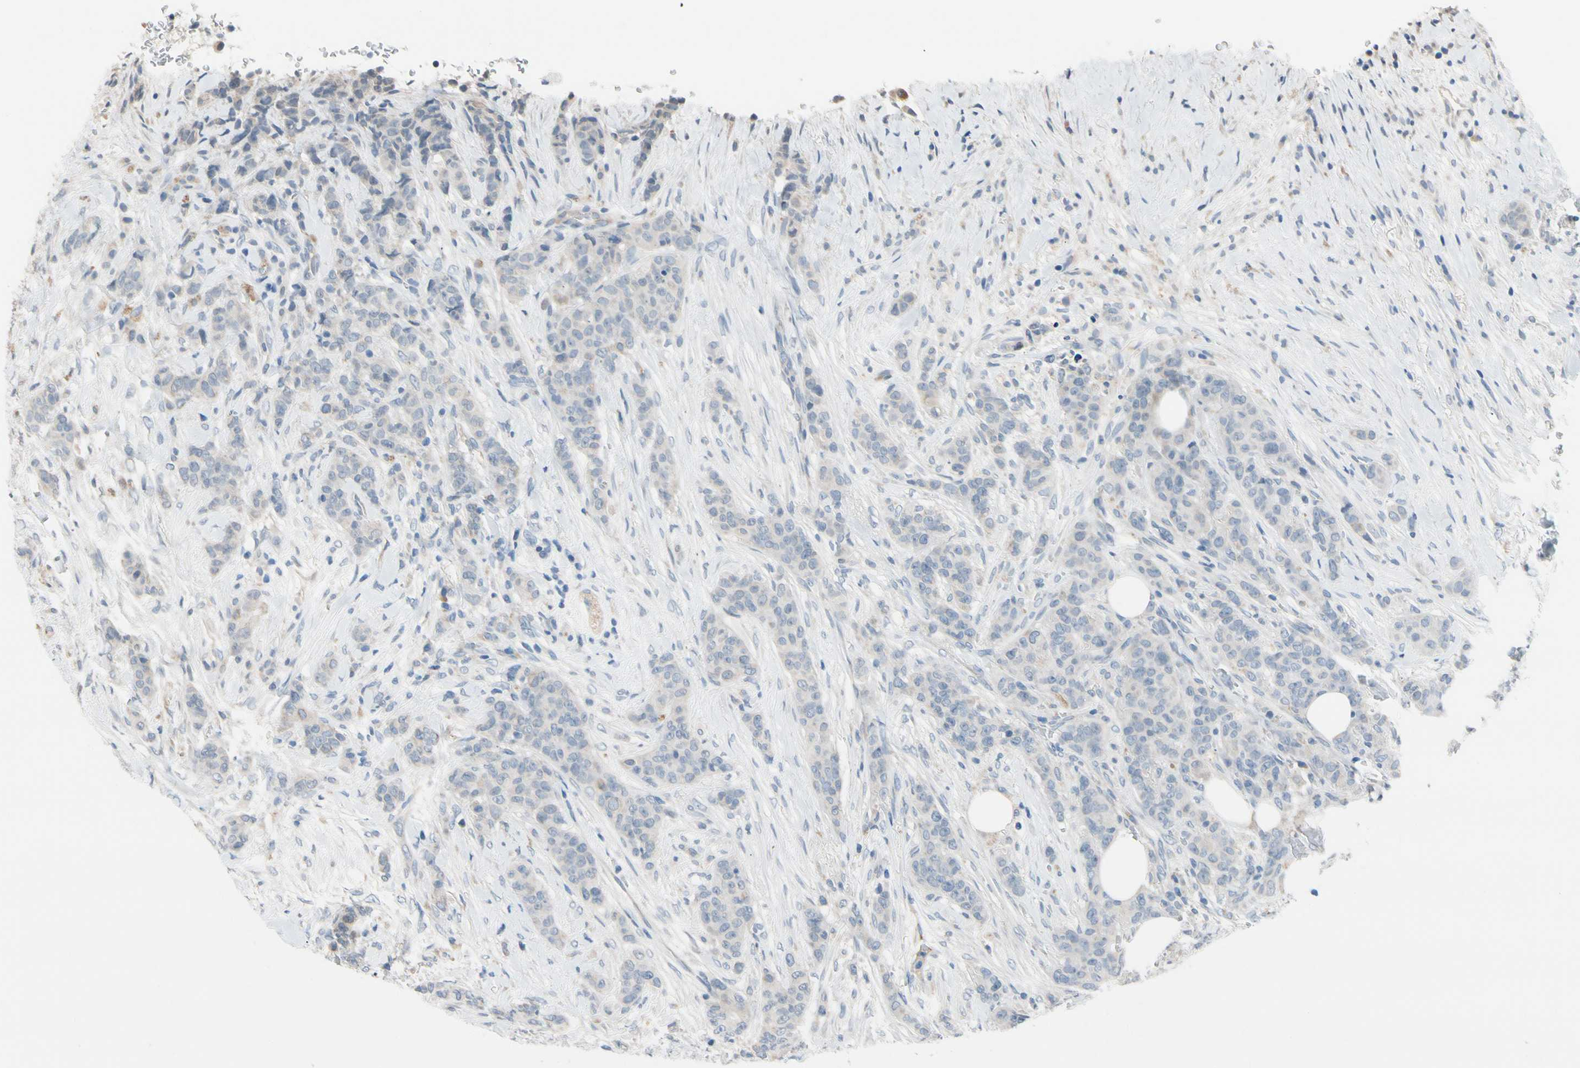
{"staining": {"intensity": "negative", "quantity": "none", "location": "none"}, "tissue": "breast cancer", "cell_type": "Tumor cells", "image_type": "cancer", "snomed": [{"axis": "morphology", "description": "Duct carcinoma"}, {"axis": "topography", "description": "Breast"}], "caption": "Immunohistochemistry image of breast cancer (infiltrating ductal carcinoma) stained for a protein (brown), which demonstrates no expression in tumor cells. Nuclei are stained in blue.", "gene": "CNDP1", "patient": {"sex": "female", "age": 40}}